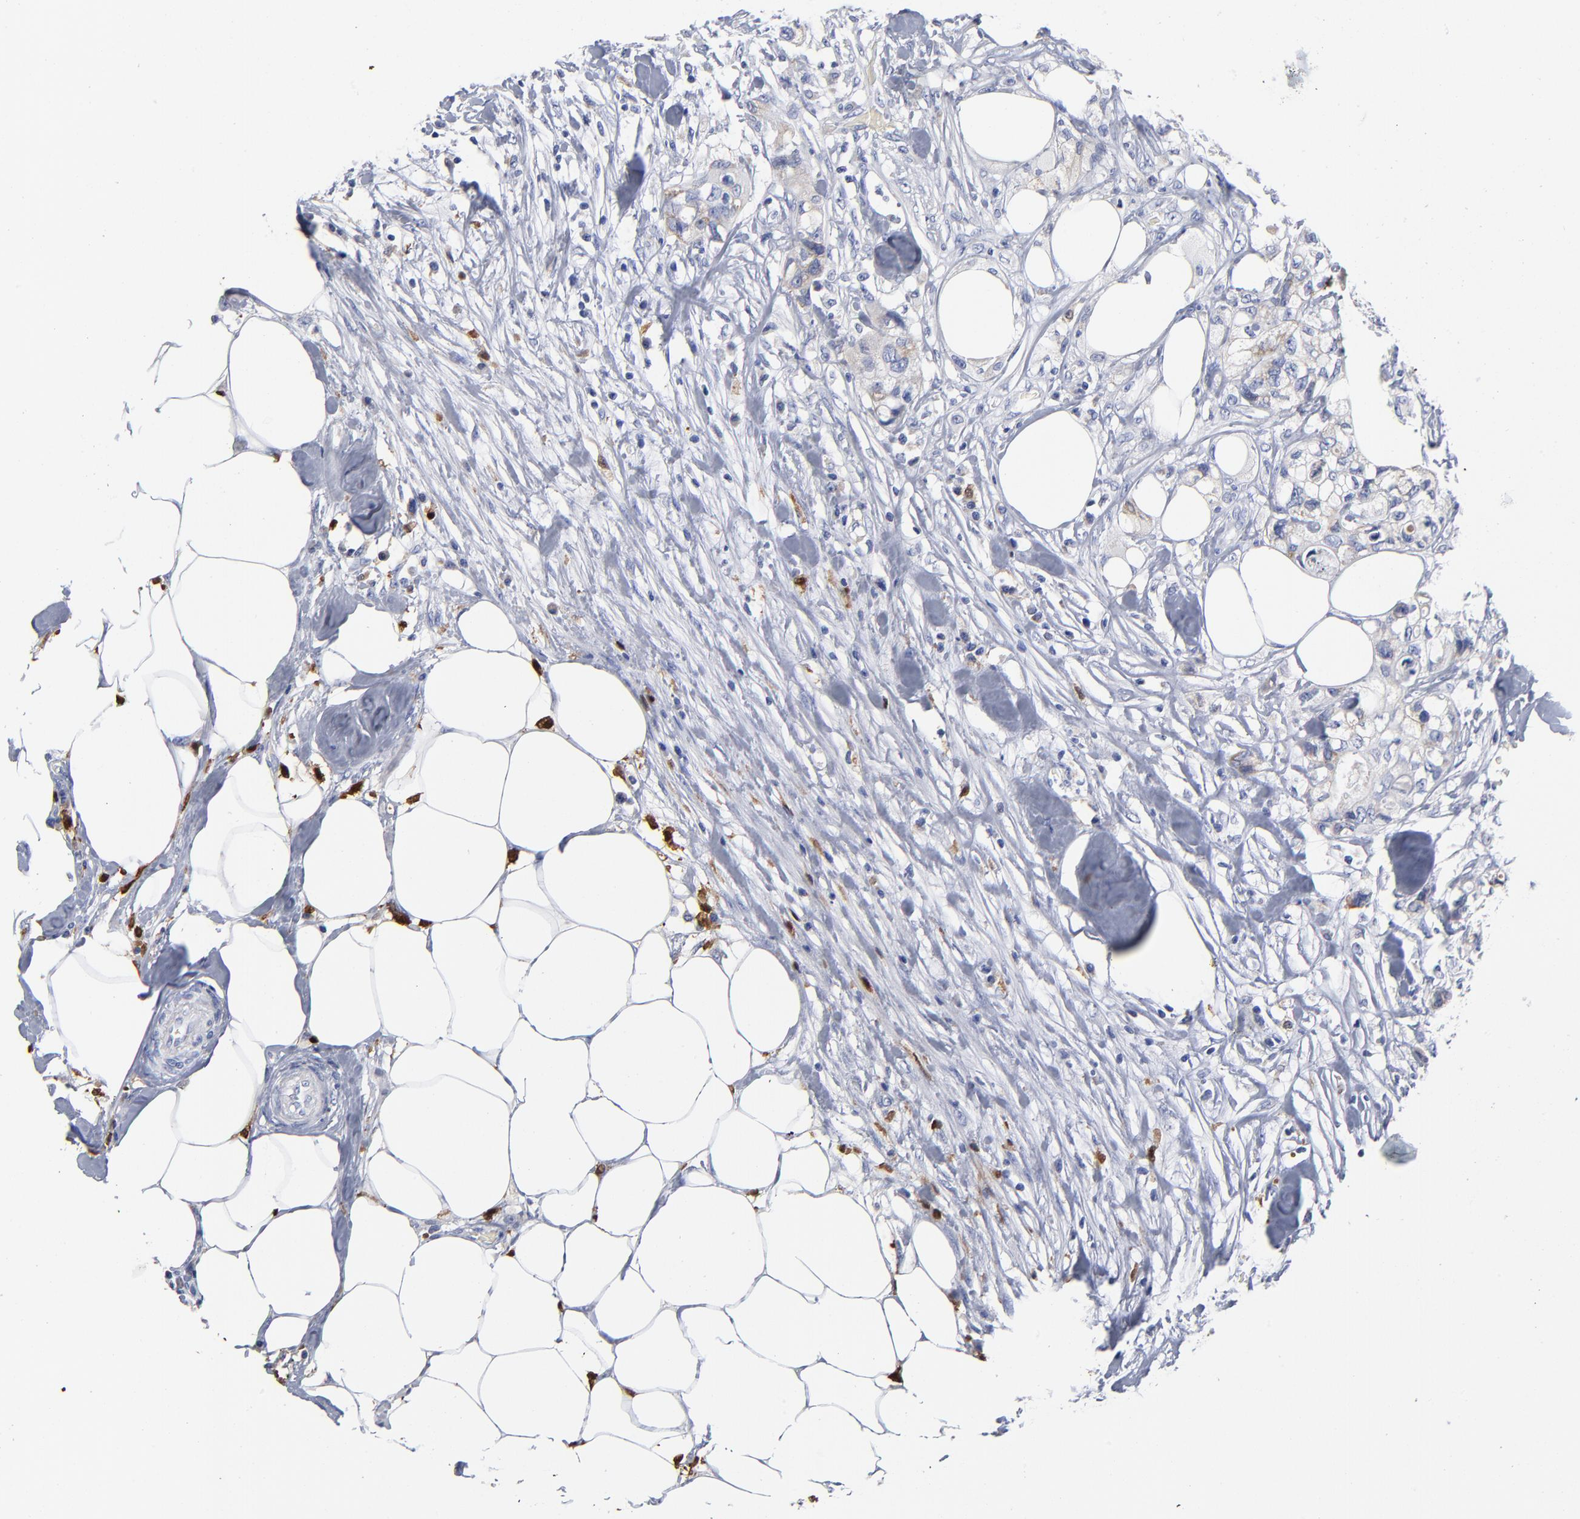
{"staining": {"intensity": "weak", "quantity": "25%-75%", "location": "cytoplasmic/membranous"}, "tissue": "colorectal cancer", "cell_type": "Tumor cells", "image_type": "cancer", "snomed": [{"axis": "morphology", "description": "Adenocarcinoma, NOS"}, {"axis": "topography", "description": "Rectum"}], "caption": "Colorectal adenocarcinoma tissue reveals weak cytoplasmic/membranous staining in about 25%-75% of tumor cells (DAB (3,3'-diaminobenzidine) = brown stain, brightfield microscopy at high magnification).", "gene": "PTP4A1", "patient": {"sex": "female", "age": 57}}